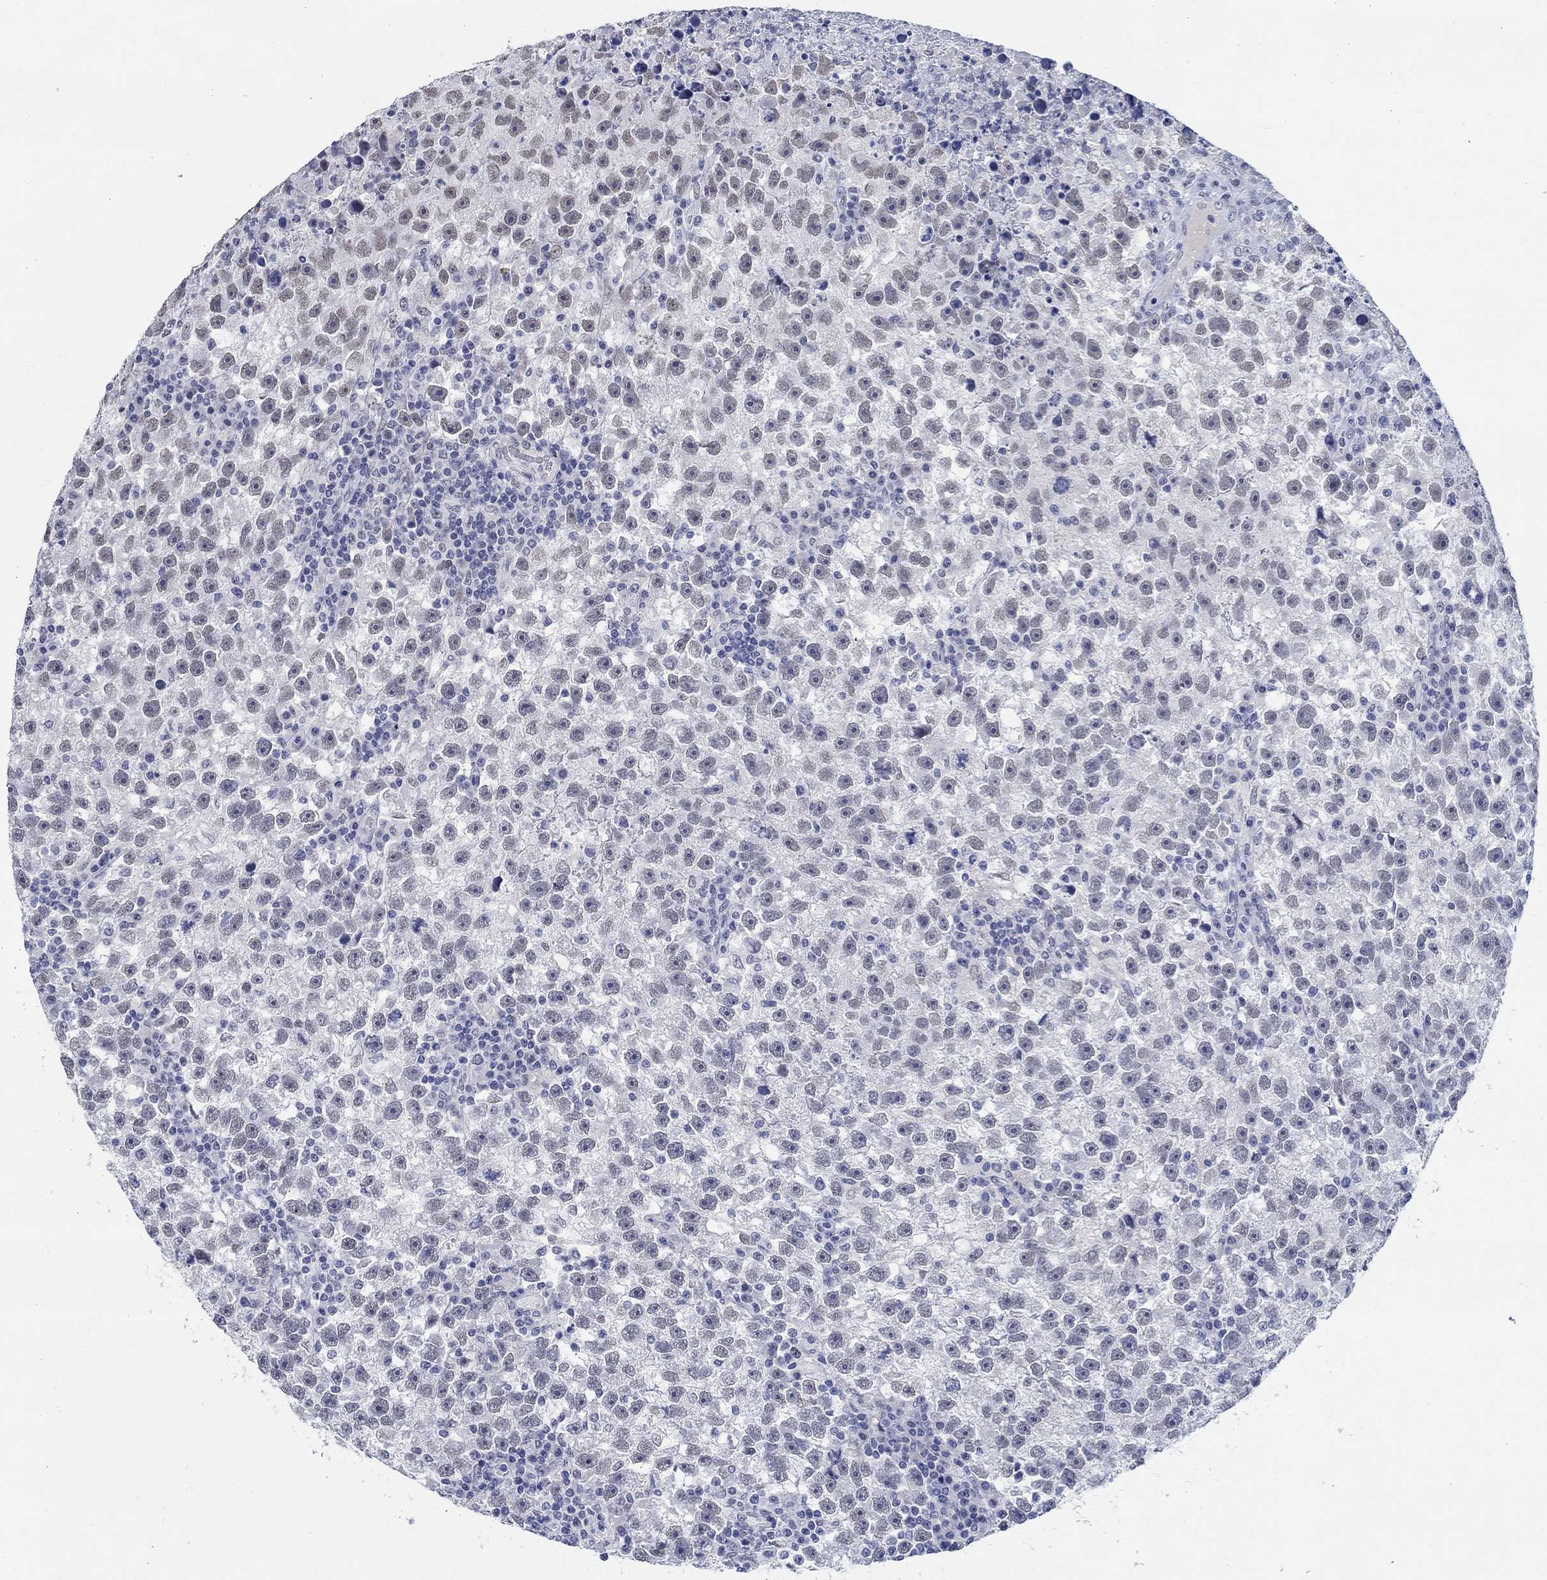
{"staining": {"intensity": "negative", "quantity": "none", "location": "none"}, "tissue": "testis cancer", "cell_type": "Tumor cells", "image_type": "cancer", "snomed": [{"axis": "morphology", "description": "Seminoma, NOS"}, {"axis": "topography", "description": "Testis"}], "caption": "Tumor cells are negative for protein expression in human testis seminoma. (DAB (3,3'-diaminobenzidine) immunohistochemistry with hematoxylin counter stain).", "gene": "ANKS1B", "patient": {"sex": "male", "age": 47}}